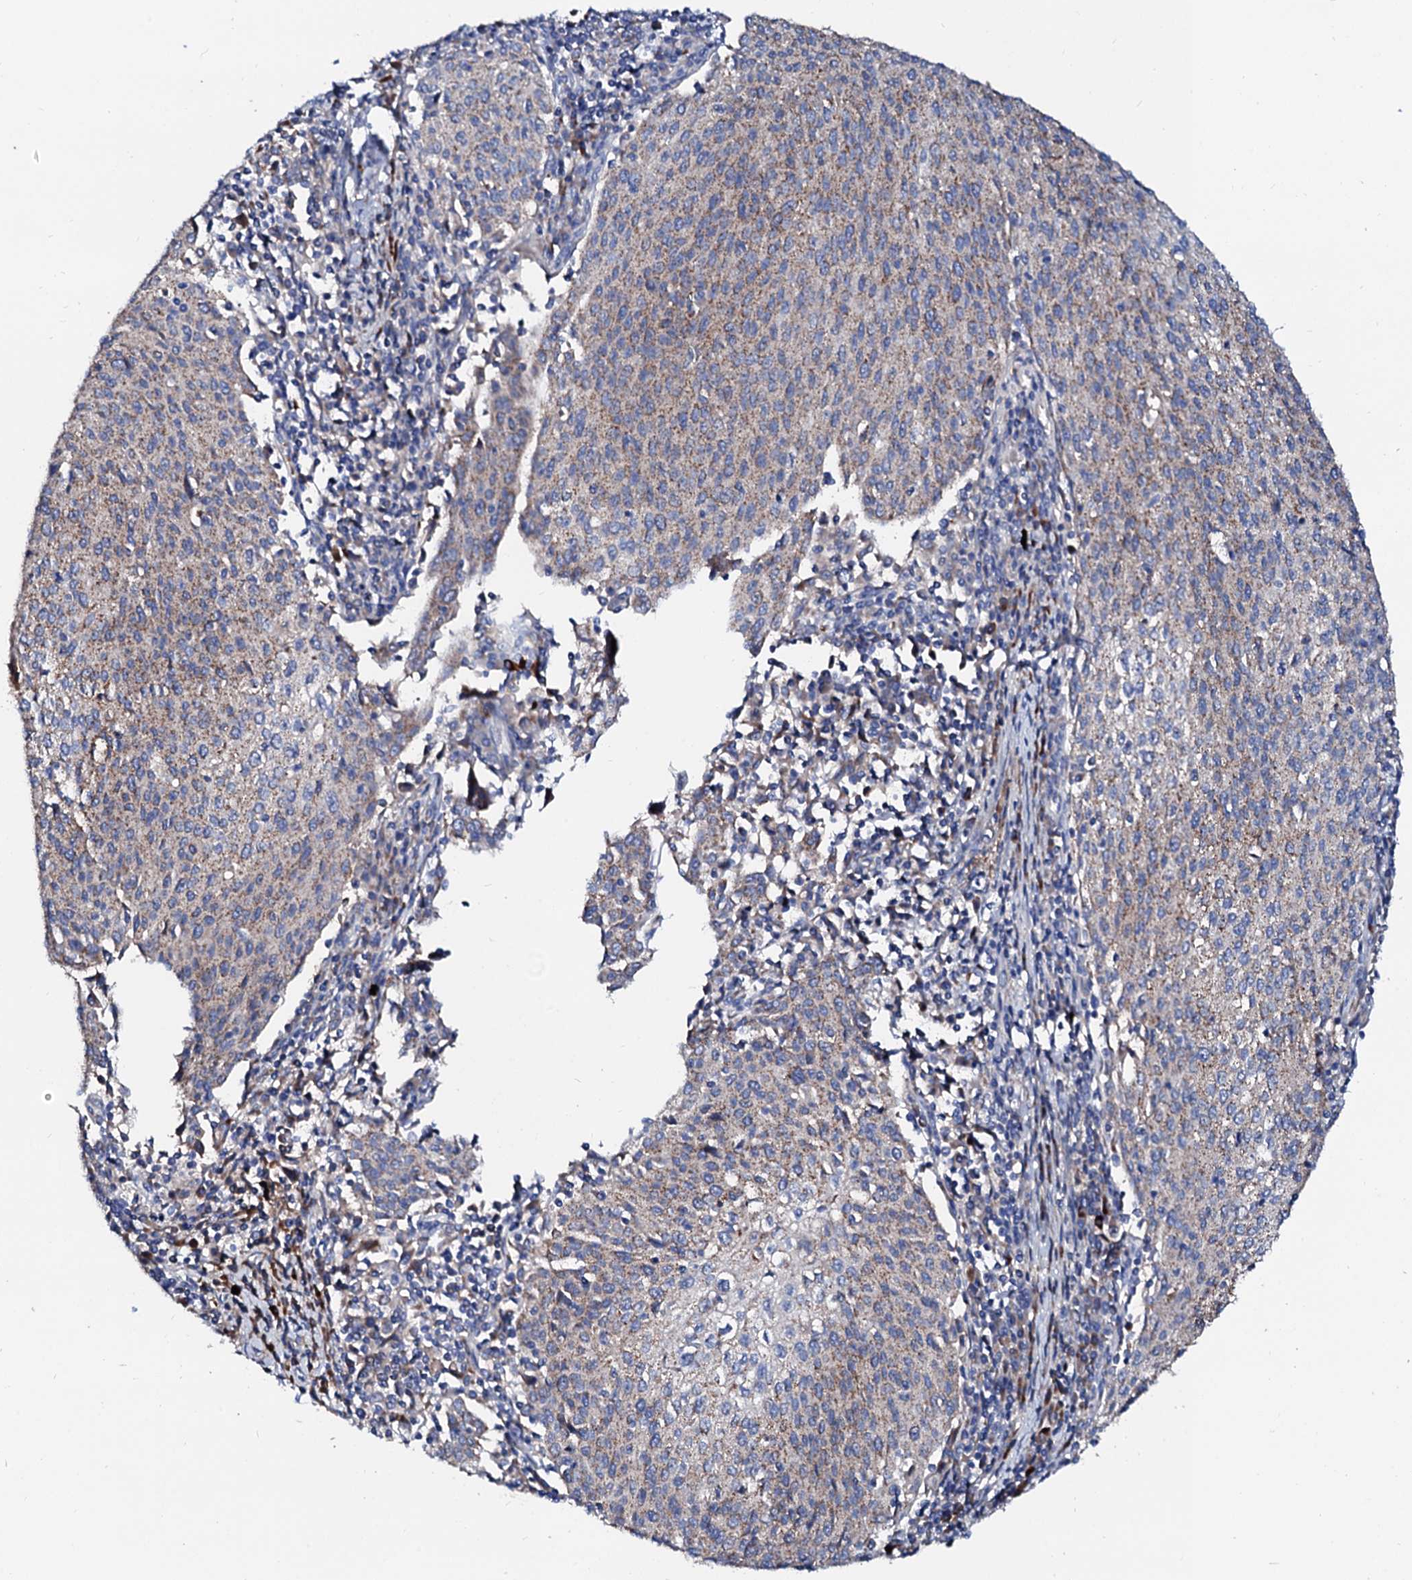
{"staining": {"intensity": "moderate", "quantity": "<25%", "location": "cytoplasmic/membranous"}, "tissue": "cervical cancer", "cell_type": "Tumor cells", "image_type": "cancer", "snomed": [{"axis": "morphology", "description": "Squamous cell carcinoma, NOS"}, {"axis": "topography", "description": "Cervix"}], "caption": "The image exhibits immunohistochemical staining of squamous cell carcinoma (cervical). There is moderate cytoplasmic/membranous staining is present in about <25% of tumor cells. (DAB IHC with brightfield microscopy, high magnification).", "gene": "SLC10A7", "patient": {"sex": "female", "age": 46}}